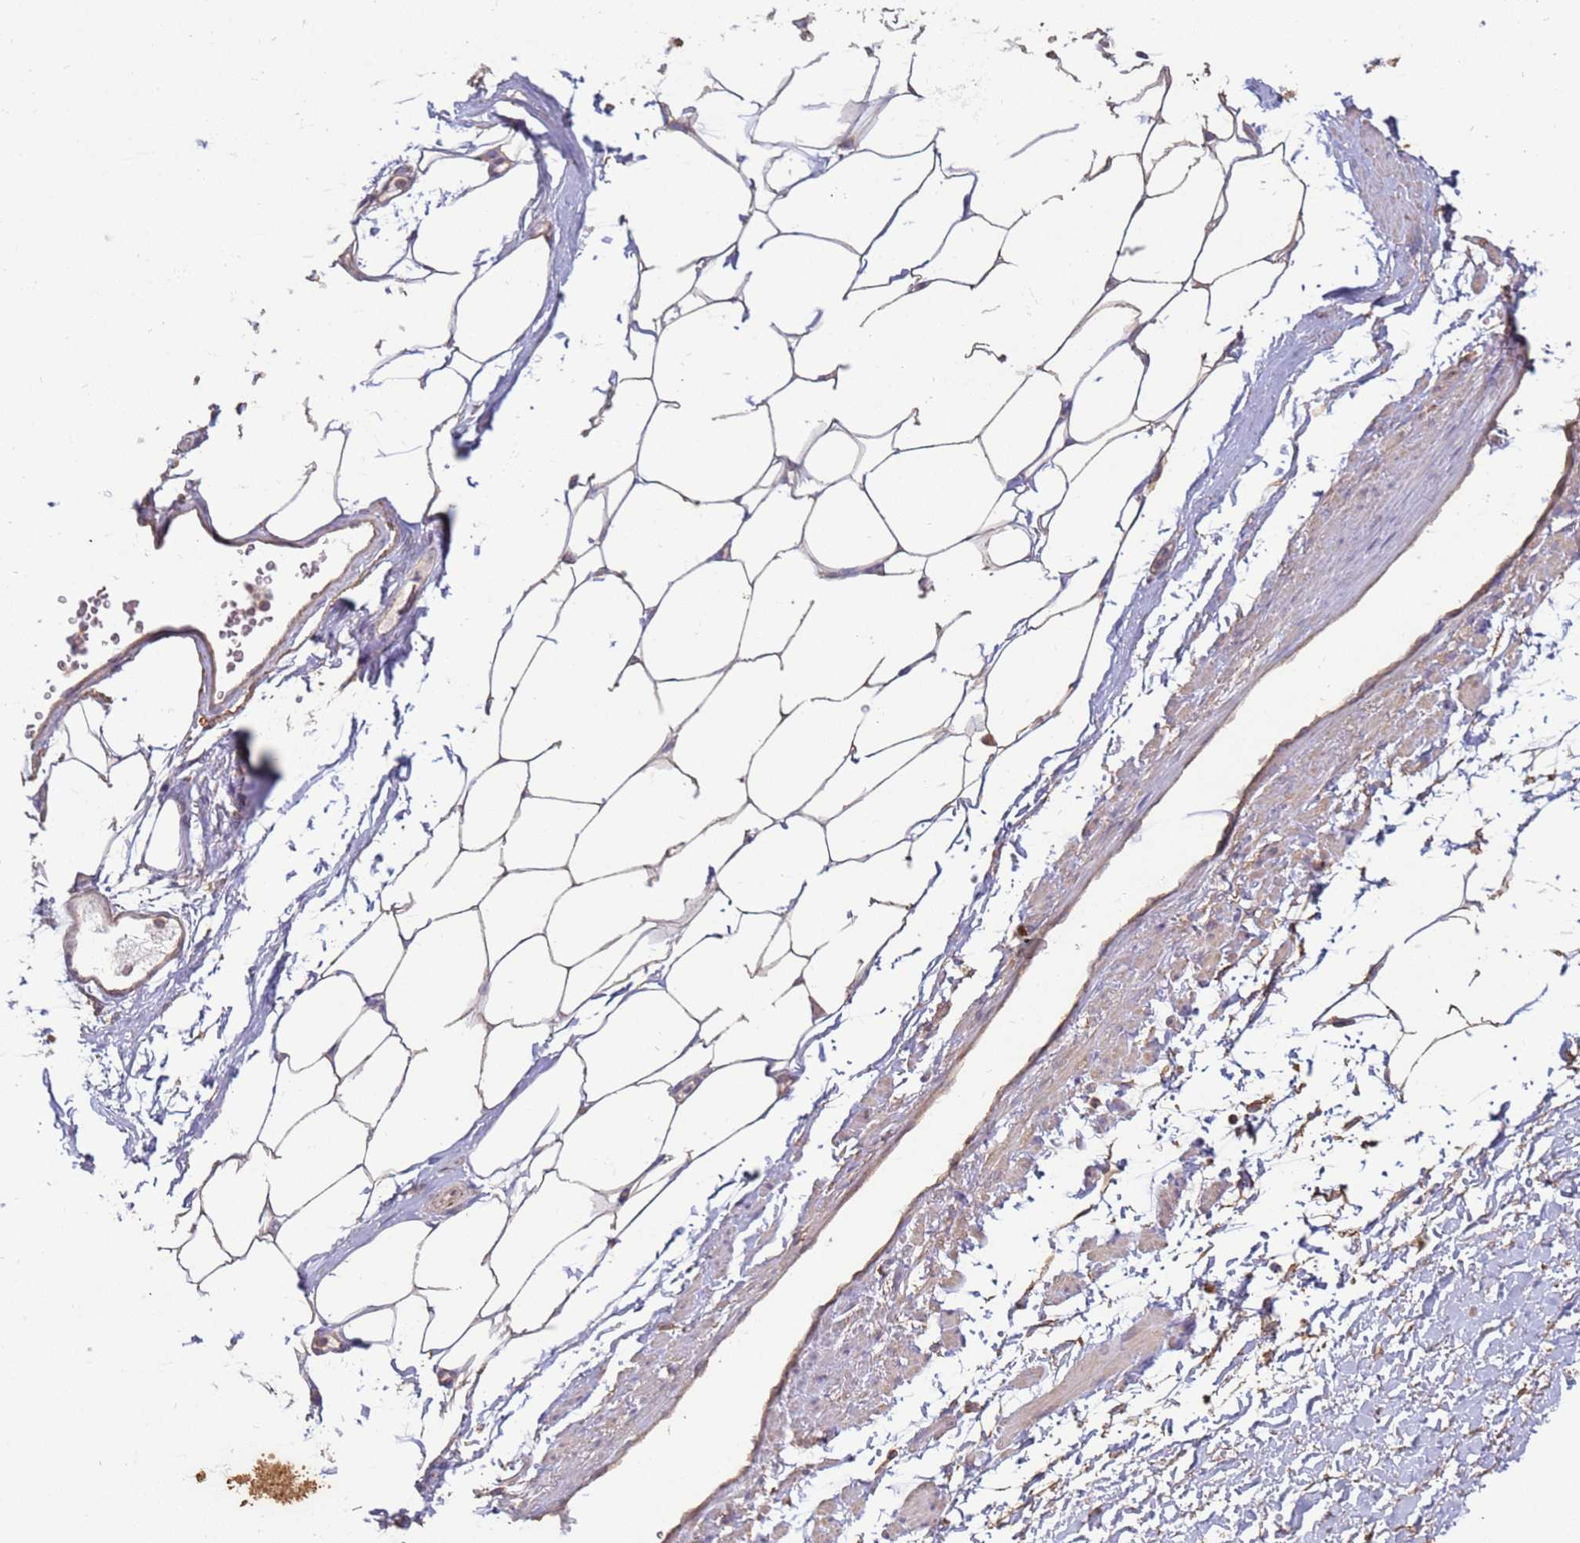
{"staining": {"intensity": "weak", "quantity": "25%-75%", "location": "cytoplasmic/membranous"}, "tissue": "adipose tissue", "cell_type": "Adipocytes", "image_type": "normal", "snomed": [{"axis": "morphology", "description": "Normal tissue, NOS"}, {"axis": "morphology", "description": "Adenocarcinoma, Low grade"}, {"axis": "topography", "description": "Prostate"}, {"axis": "topography", "description": "Peripheral nerve tissue"}], "caption": "Adipose tissue stained for a protein (brown) reveals weak cytoplasmic/membranous positive expression in about 25%-75% of adipocytes.", "gene": "SGIP1", "patient": {"sex": "male", "age": 63}}